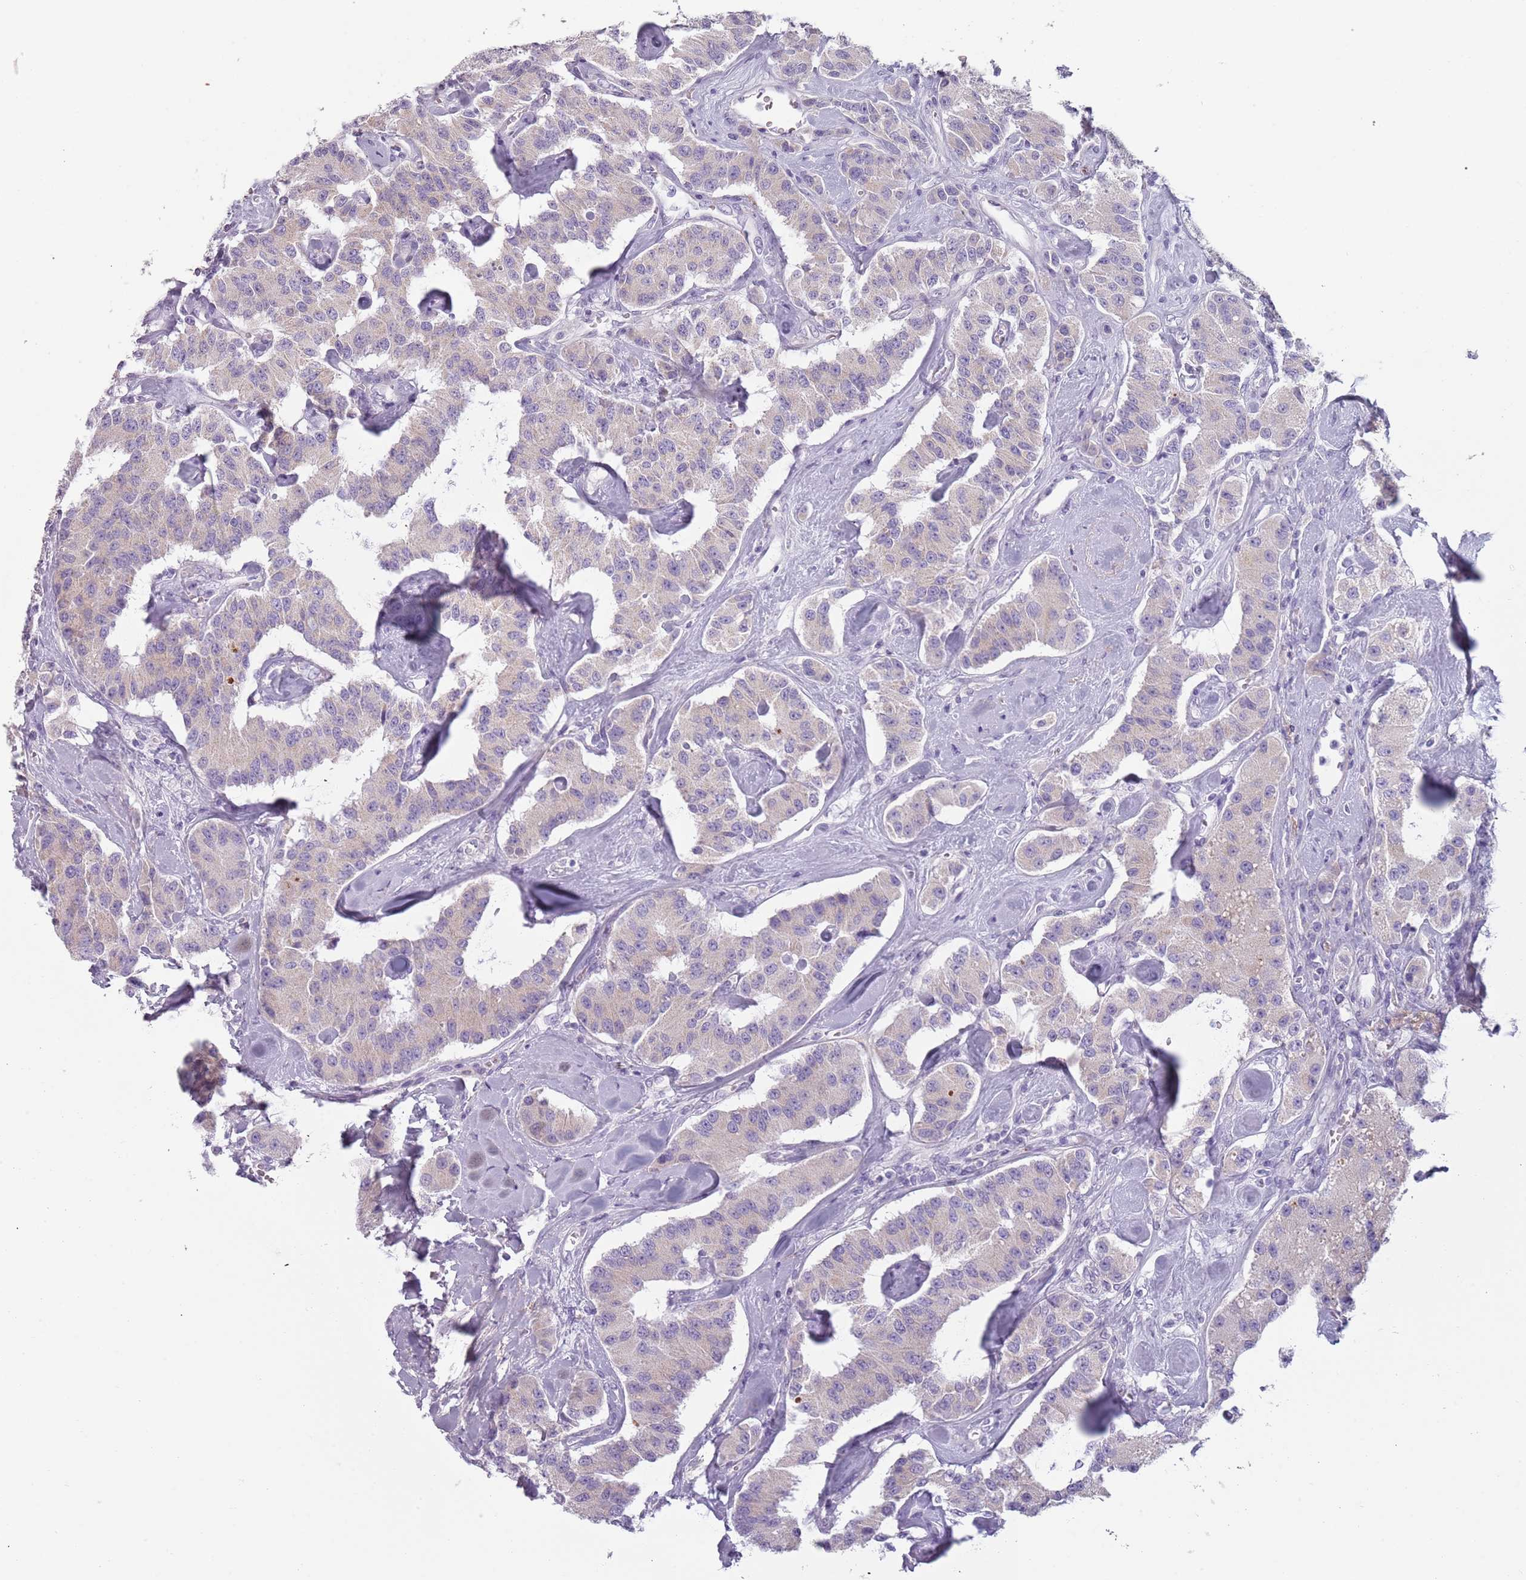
{"staining": {"intensity": "negative", "quantity": "none", "location": "none"}, "tissue": "carcinoid", "cell_type": "Tumor cells", "image_type": "cancer", "snomed": [{"axis": "morphology", "description": "Carcinoid, malignant, NOS"}, {"axis": "topography", "description": "Pancreas"}], "caption": "Micrograph shows no protein expression in tumor cells of carcinoid (malignant) tissue. The staining was performed using DAB (3,3'-diaminobenzidine) to visualize the protein expression in brown, while the nuclei were stained in blue with hematoxylin (Magnification: 20x).", "gene": "MEGF8", "patient": {"sex": "male", "age": 41}}